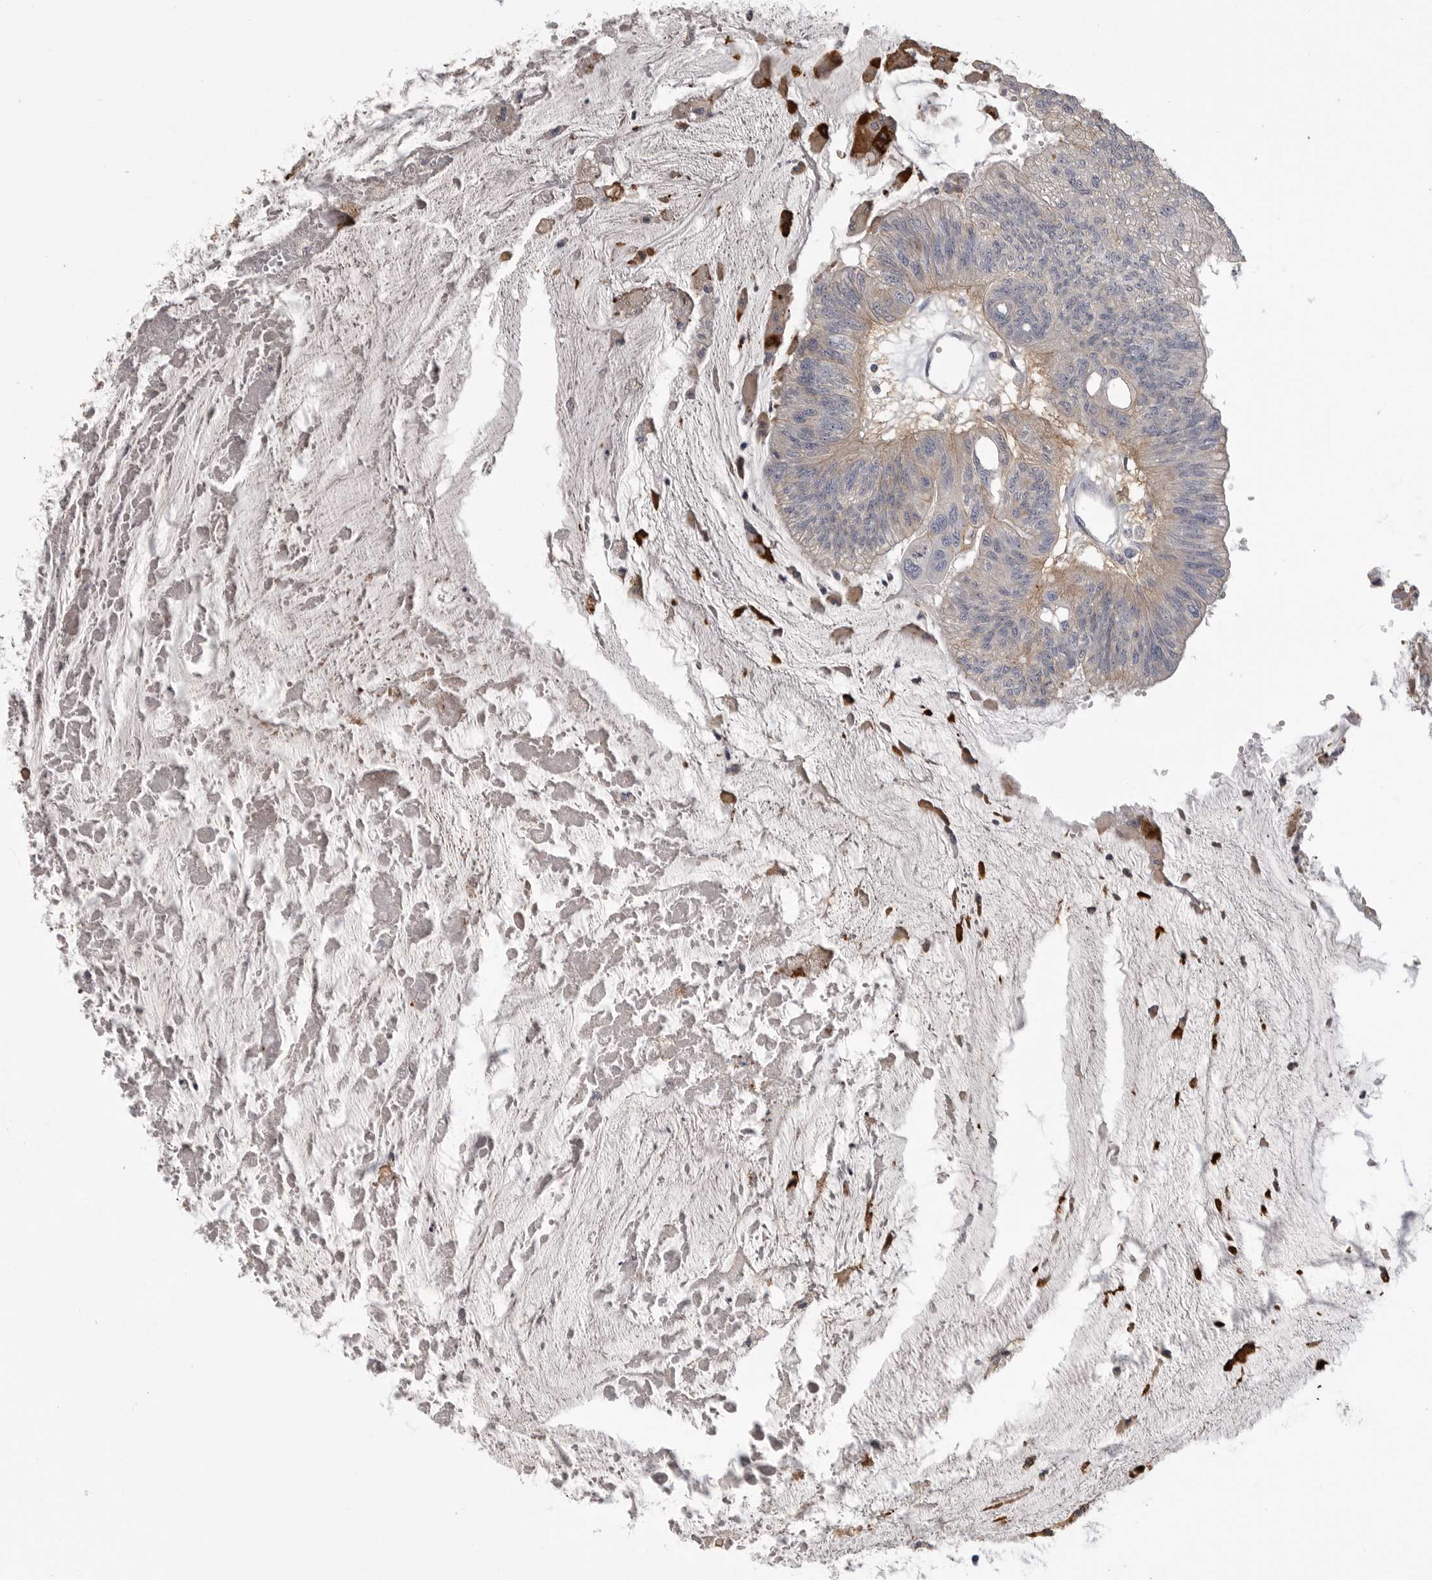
{"staining": {"intensity": "weak", "quantity": "<25%", "location": "cytoplasmic/membranous"}, "tissue": "colorectal cancer", "cell_type": "Tumor cells", "image_type": "cancer", "snomed": [{"axis": "morphology", "description": "Adenoma, NOS"}, {"axis": "morphology", "description": "Adenocarcinoma, NOS"}, {"axis": "topography", "description": "Colon"}], "caption": "DAB (3,3'-diaminobenzidine) immunohistochemical staining of colorectal cancer displays no significant positivity in tumor cells.", "gene": "CMTM6", "patient": {"sex": "male", "age": 79}}